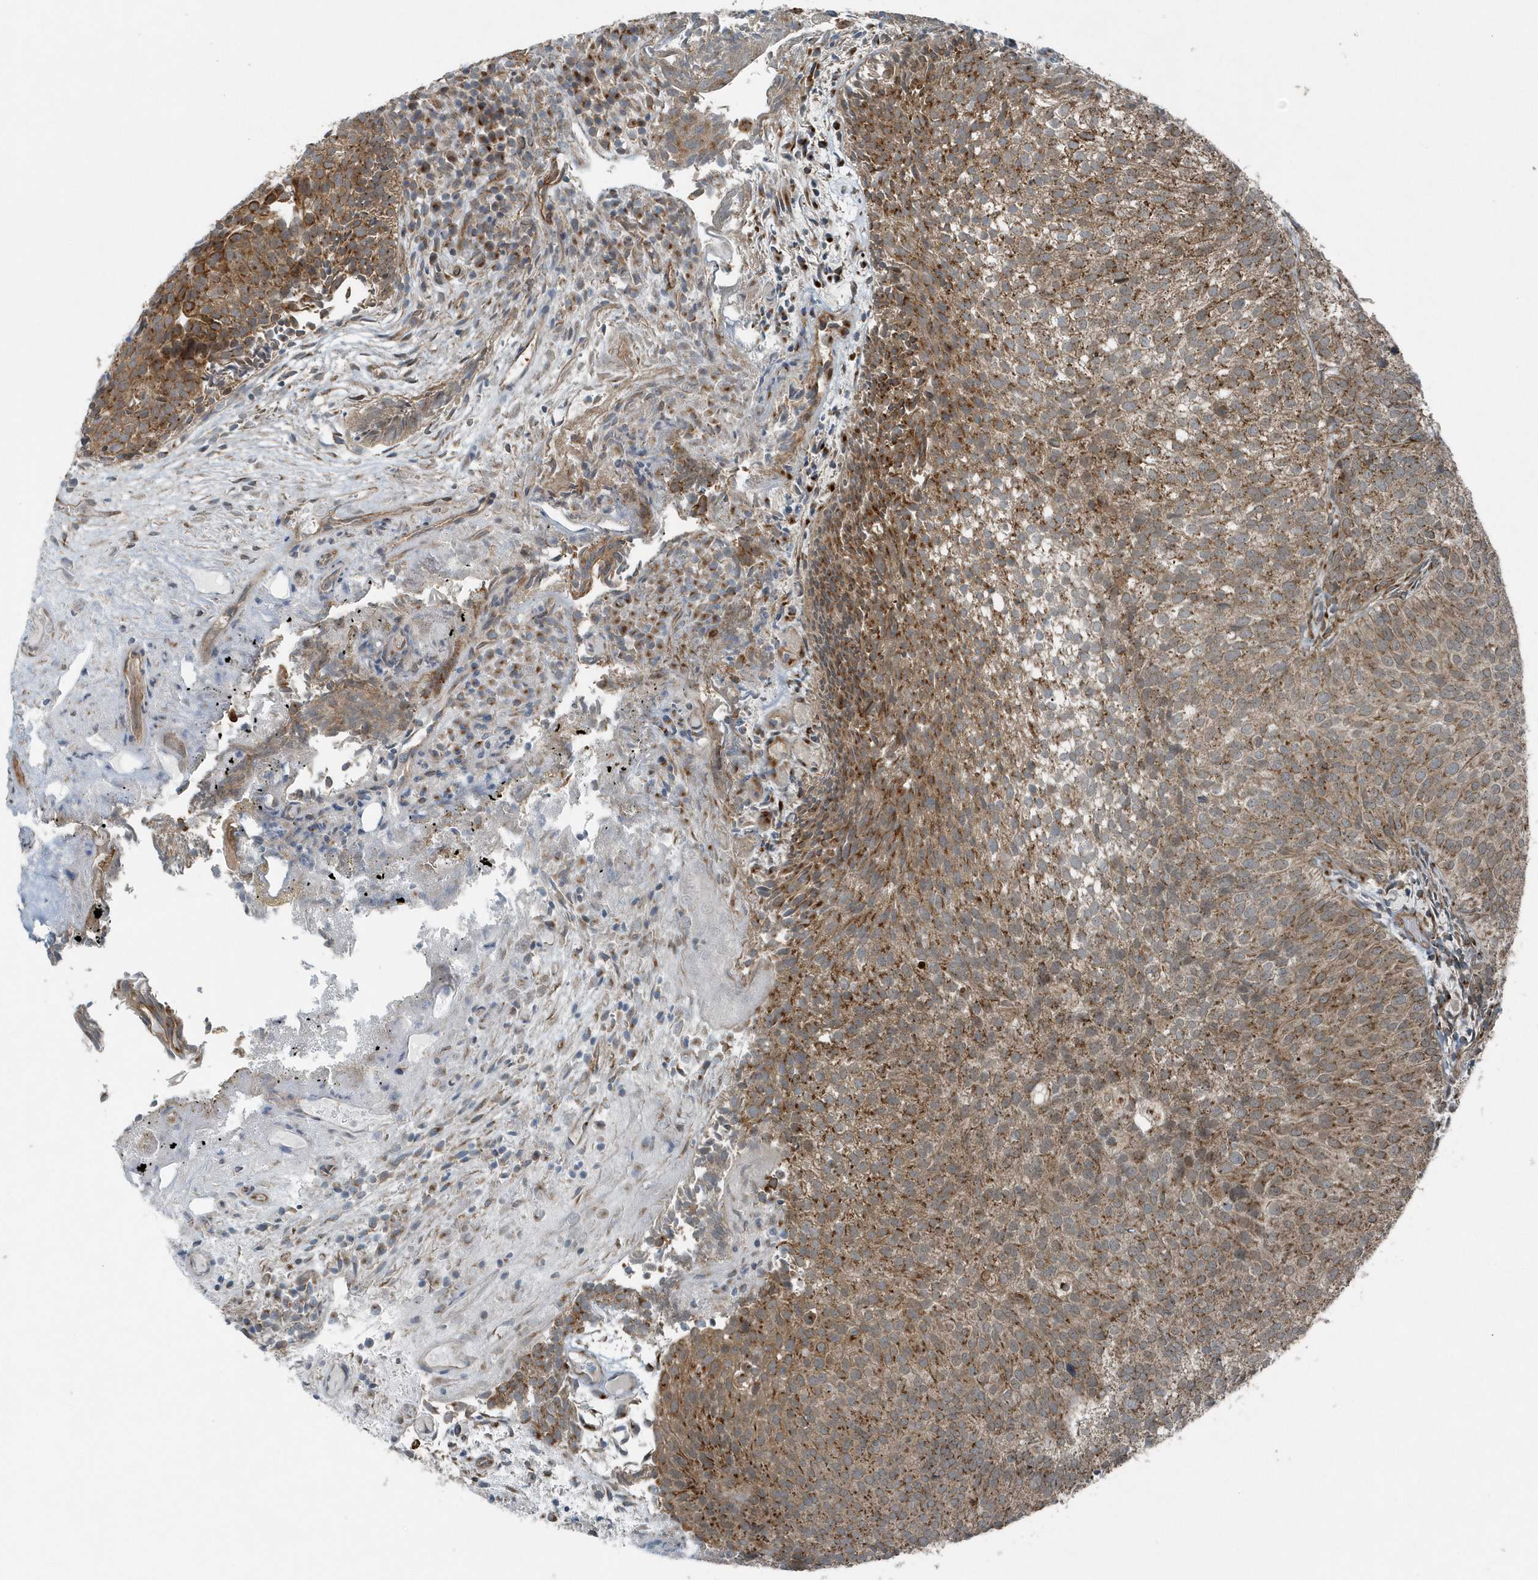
{"staining": {"intensity": "moderate", "quantity": ">75%", "location": "cytoplasmic/membranous"}, "tissue": "urothelial cancer", "cell_type": "Tumor cells", "image_type": "cancer", "snomed": [{"axis": "morphology", "description": "Urothelial carcinoma, Low grade"}, {"axis": "topography", "description": "Urinary bladder"}], "caption": "Human urothelial cancer stained with a brown dye shows moderate cytoplasmic/membranous positive staining in approximately >75% of tumor cells.", "gene": "GCC2", "patient": {"sex": "male", "age": 86}}